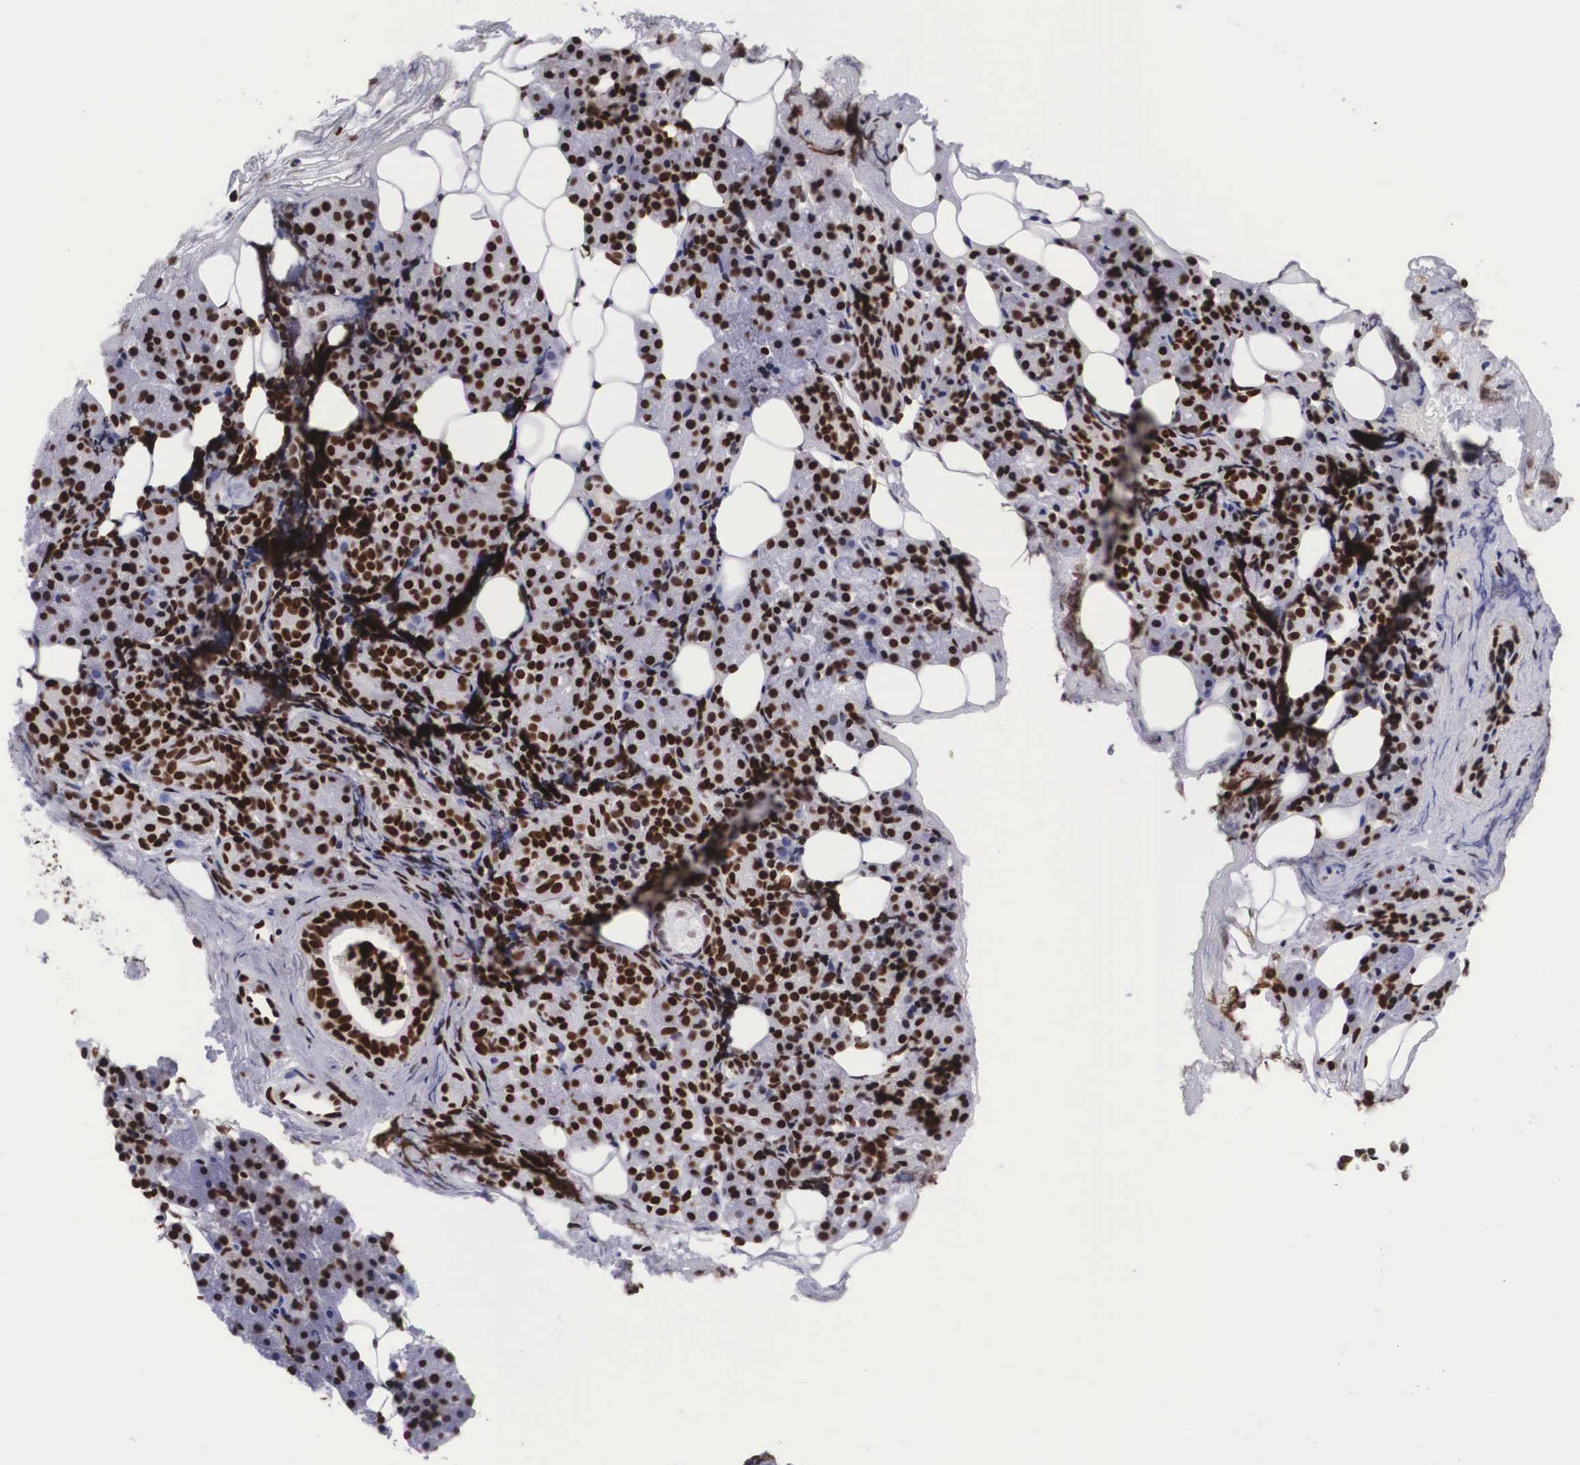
{"staining": {"intensity": "strong", "quantity": ">75%", "location": "nuclear"}, "tissue": "salivary gland", "cell_type": "Glandular cells", "image_type": "normal", "snomed": [{"axis": "morphology", "description": "Normal tissue, NOS"}, {"axis": "topography", "description": "Salivary gland"}], "caption": "Human salivary gland stained for a protein (brown) reveals strong nuclear positive positivity in about >75% of glandular cells.", "gene": "MECP2", "patient": {"sex": "female", "age": 55}}